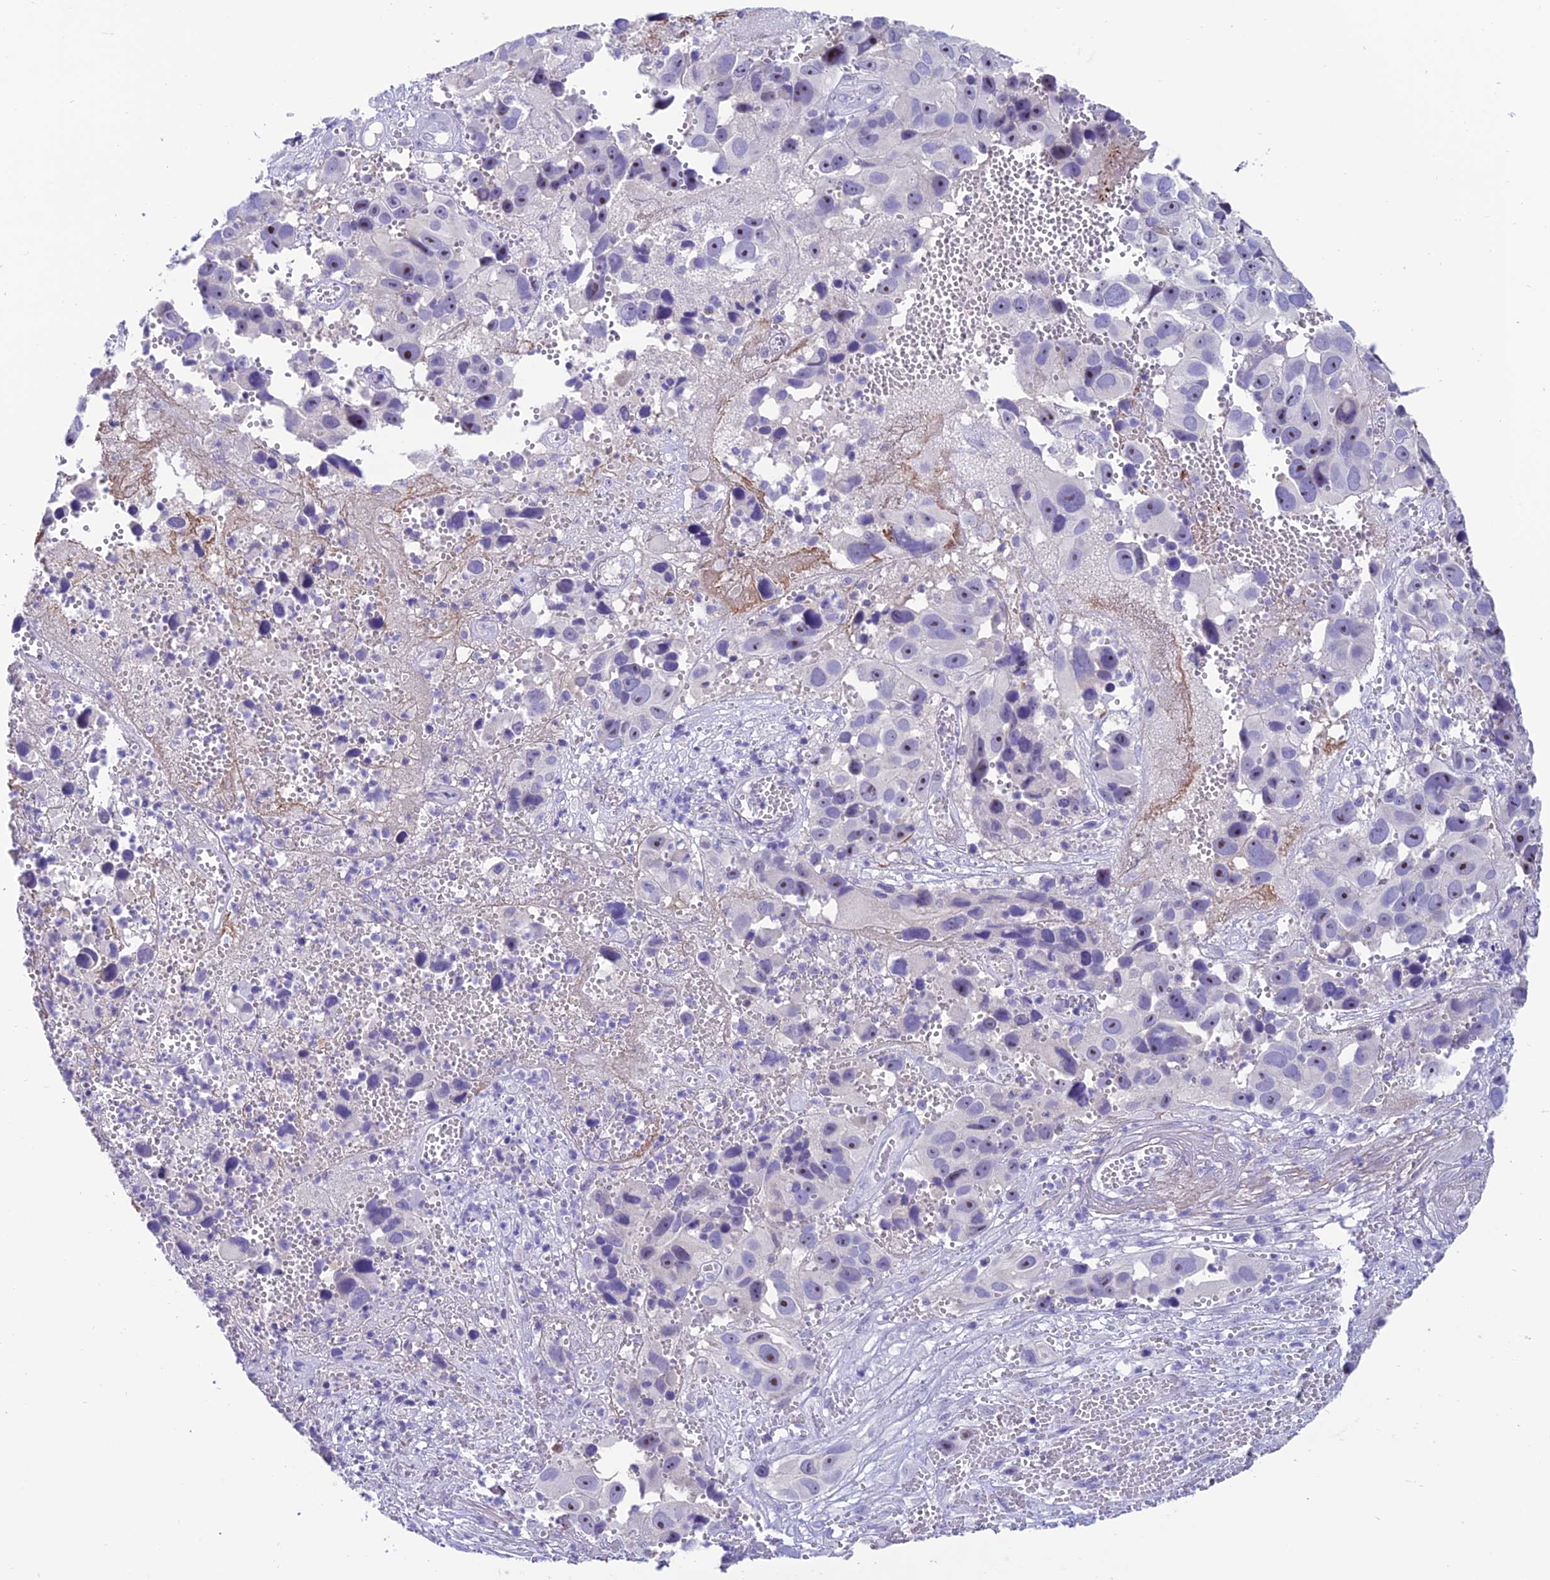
{"staining": {"intensity": "moderate", "quantity": "<25%", "location": "nuclear"}, "tissue": "melanoma", "cell_type": "Tumor cells", "image_type": "cancer", "snomed": [{"axis": "morphology", "description": "Malignant melanoma, NOS"}, {"axis": "topography", "description": "Skin"}], "caption": "Malignant melanoma was stained to show a protein in brown. There is low levels of moderate nuclear staining in approximately <25% of tumor cells. (DAB IHC with brightfield microscopy, high magnification).", "gene": "SLC10A1", "patient": {"sex": "male", "age": 84}}